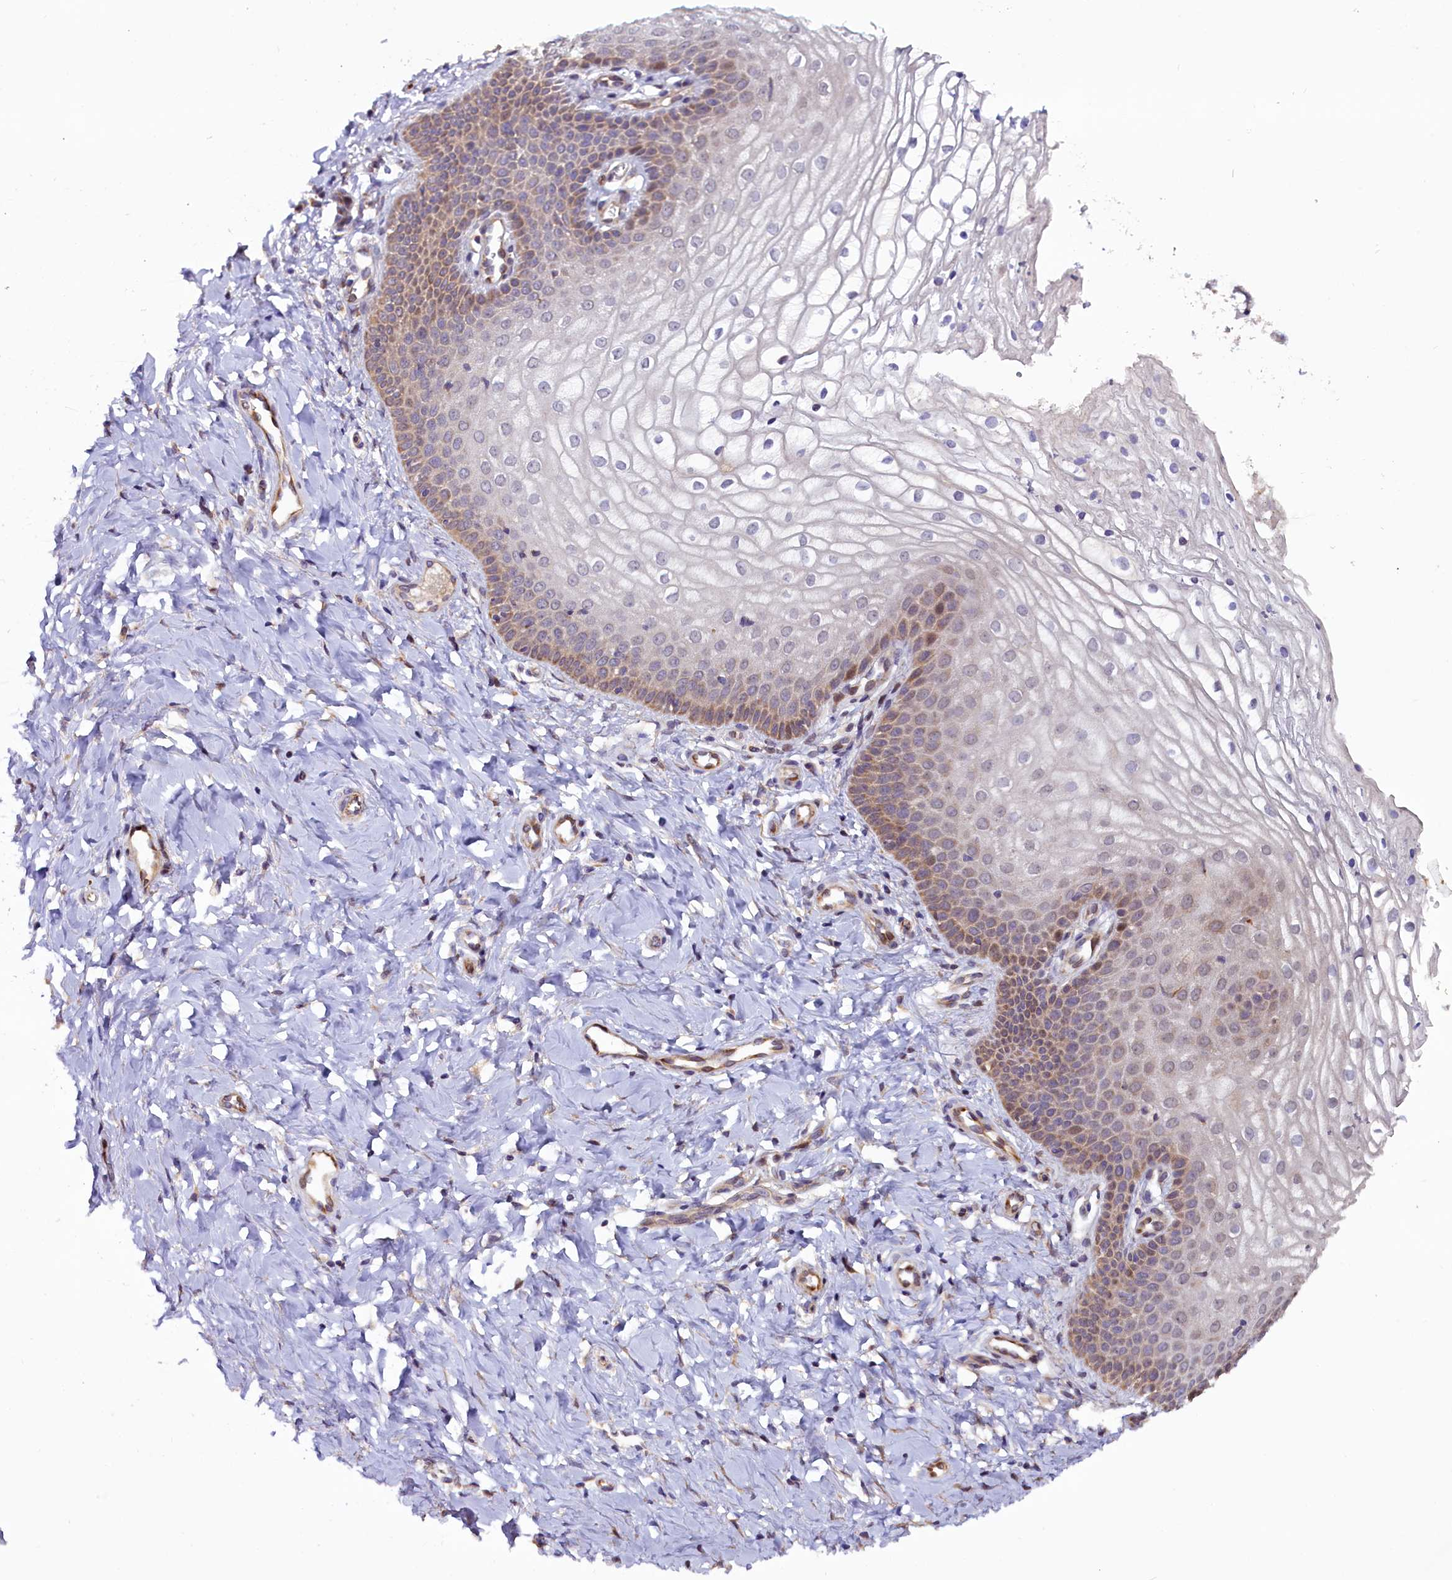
{"staining": {"intensity": "moderate", "quantity": "<25%", "location": "cytoplasmic/membranous"}, "tissue": "vagina", "cell_type": "Squamous epithelial cells", "image_type": "normal", "snomed": [{"axis": "morphology", "description": "Normal tissue, NOS"}, {"axis": "topography", "description": "Vagina"}], "caption": "Protein staining reveals moderate cytoplasmic/membranous positivity in about <25% of squamous epithelial cells in unremarkable vagina.", "gene": "RPUSD2", "patient": {"sex": "female", "age": 68}}